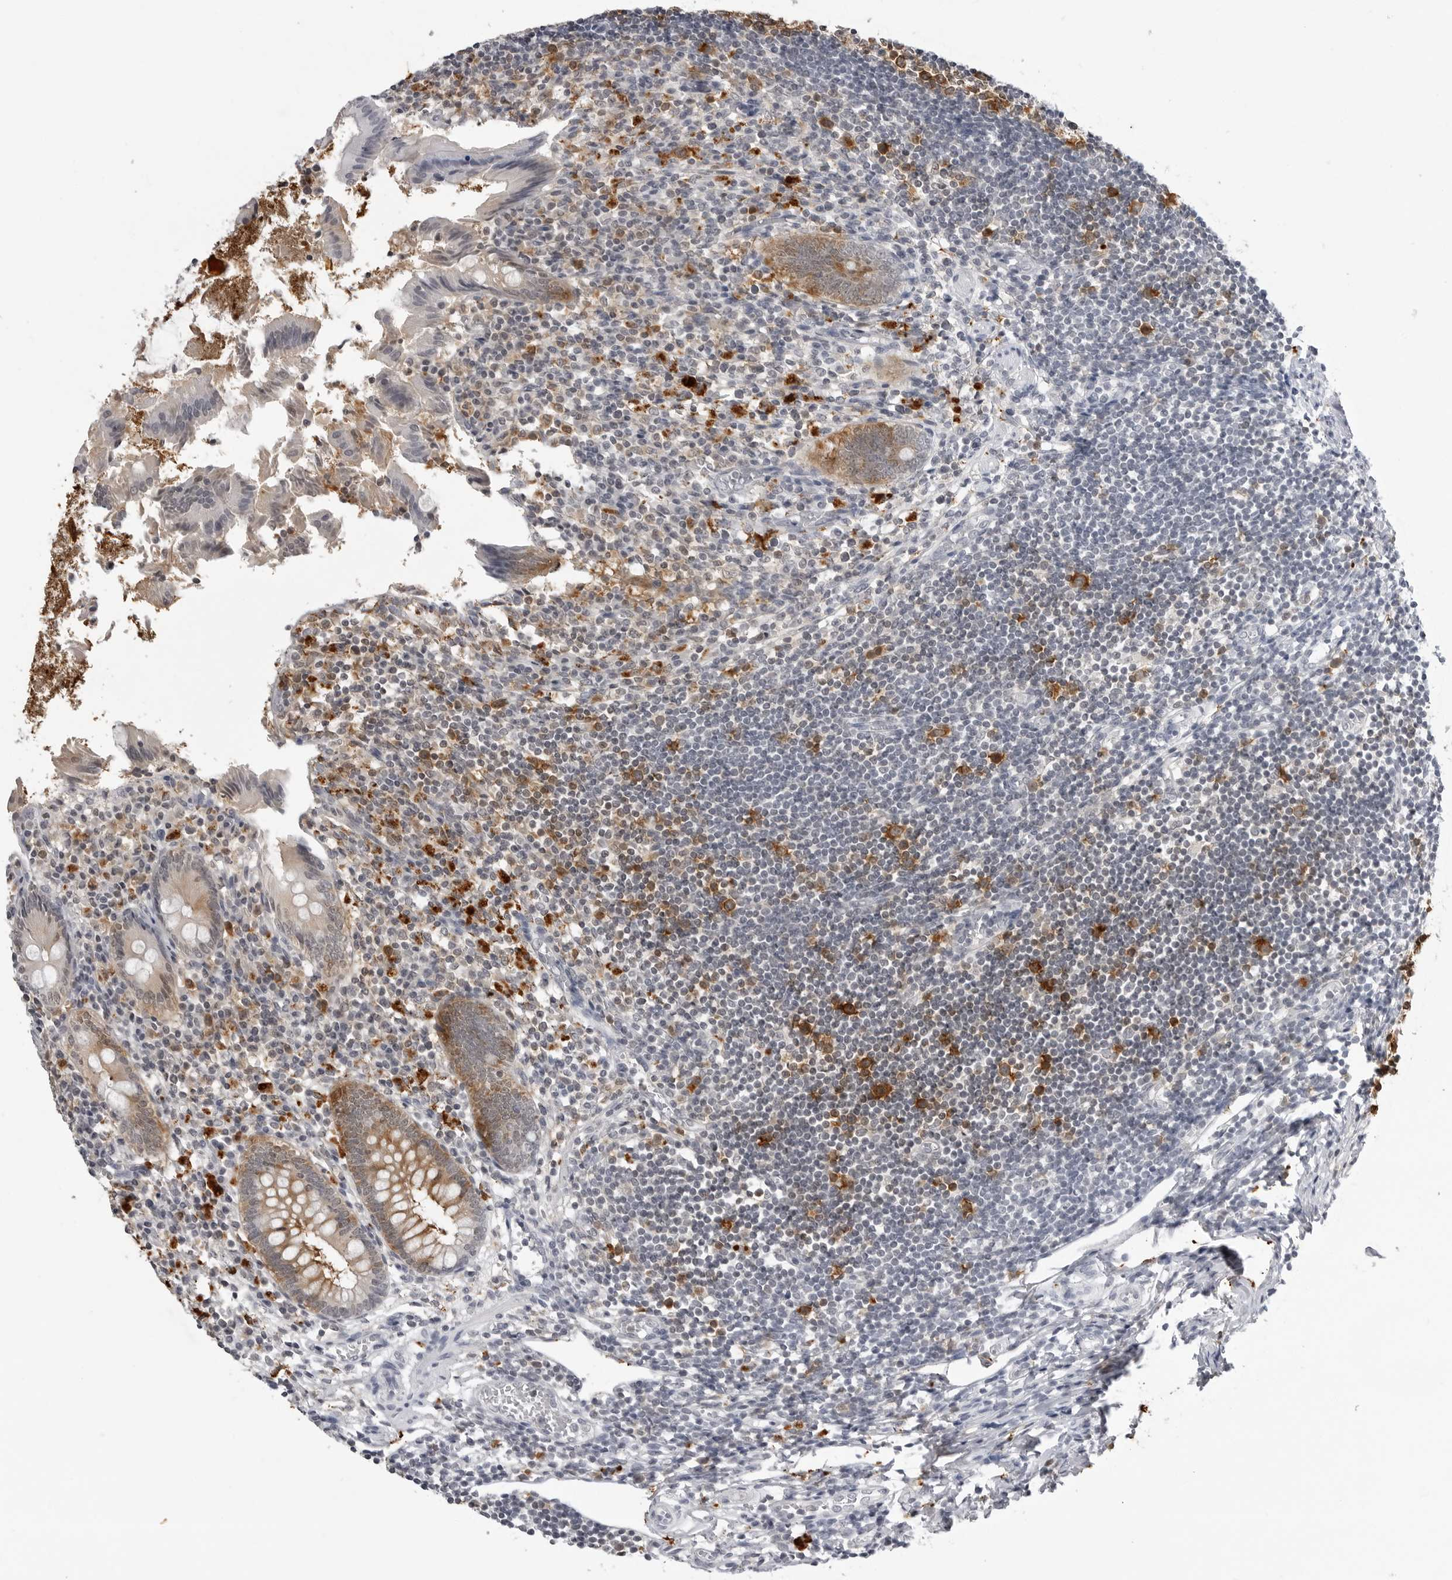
{"staining": {"intensity": "moderate", "quantity": "25%-75%", "location": "cytoplasmic/membranous"}, "tissue": "appendix", "cell_type": "Glandular cells", "image_type": "normal", "snomed": [{"axis": "morphology", "description": "Normal tissue, NOS"}, {"axis": "topography", "description": "Appendix"}], "caption": "Glandular cells show medium levels of moderate cytoplasmic/membranous expression in approximately 25%-75% of cells in benign human appendix. Using DAB (brown) and hematoxylin (blue) stains, captured at high magnification using brightfield microscopy.", "gene": "RRM1", "patient": {"sex": "female", "age": 17}}